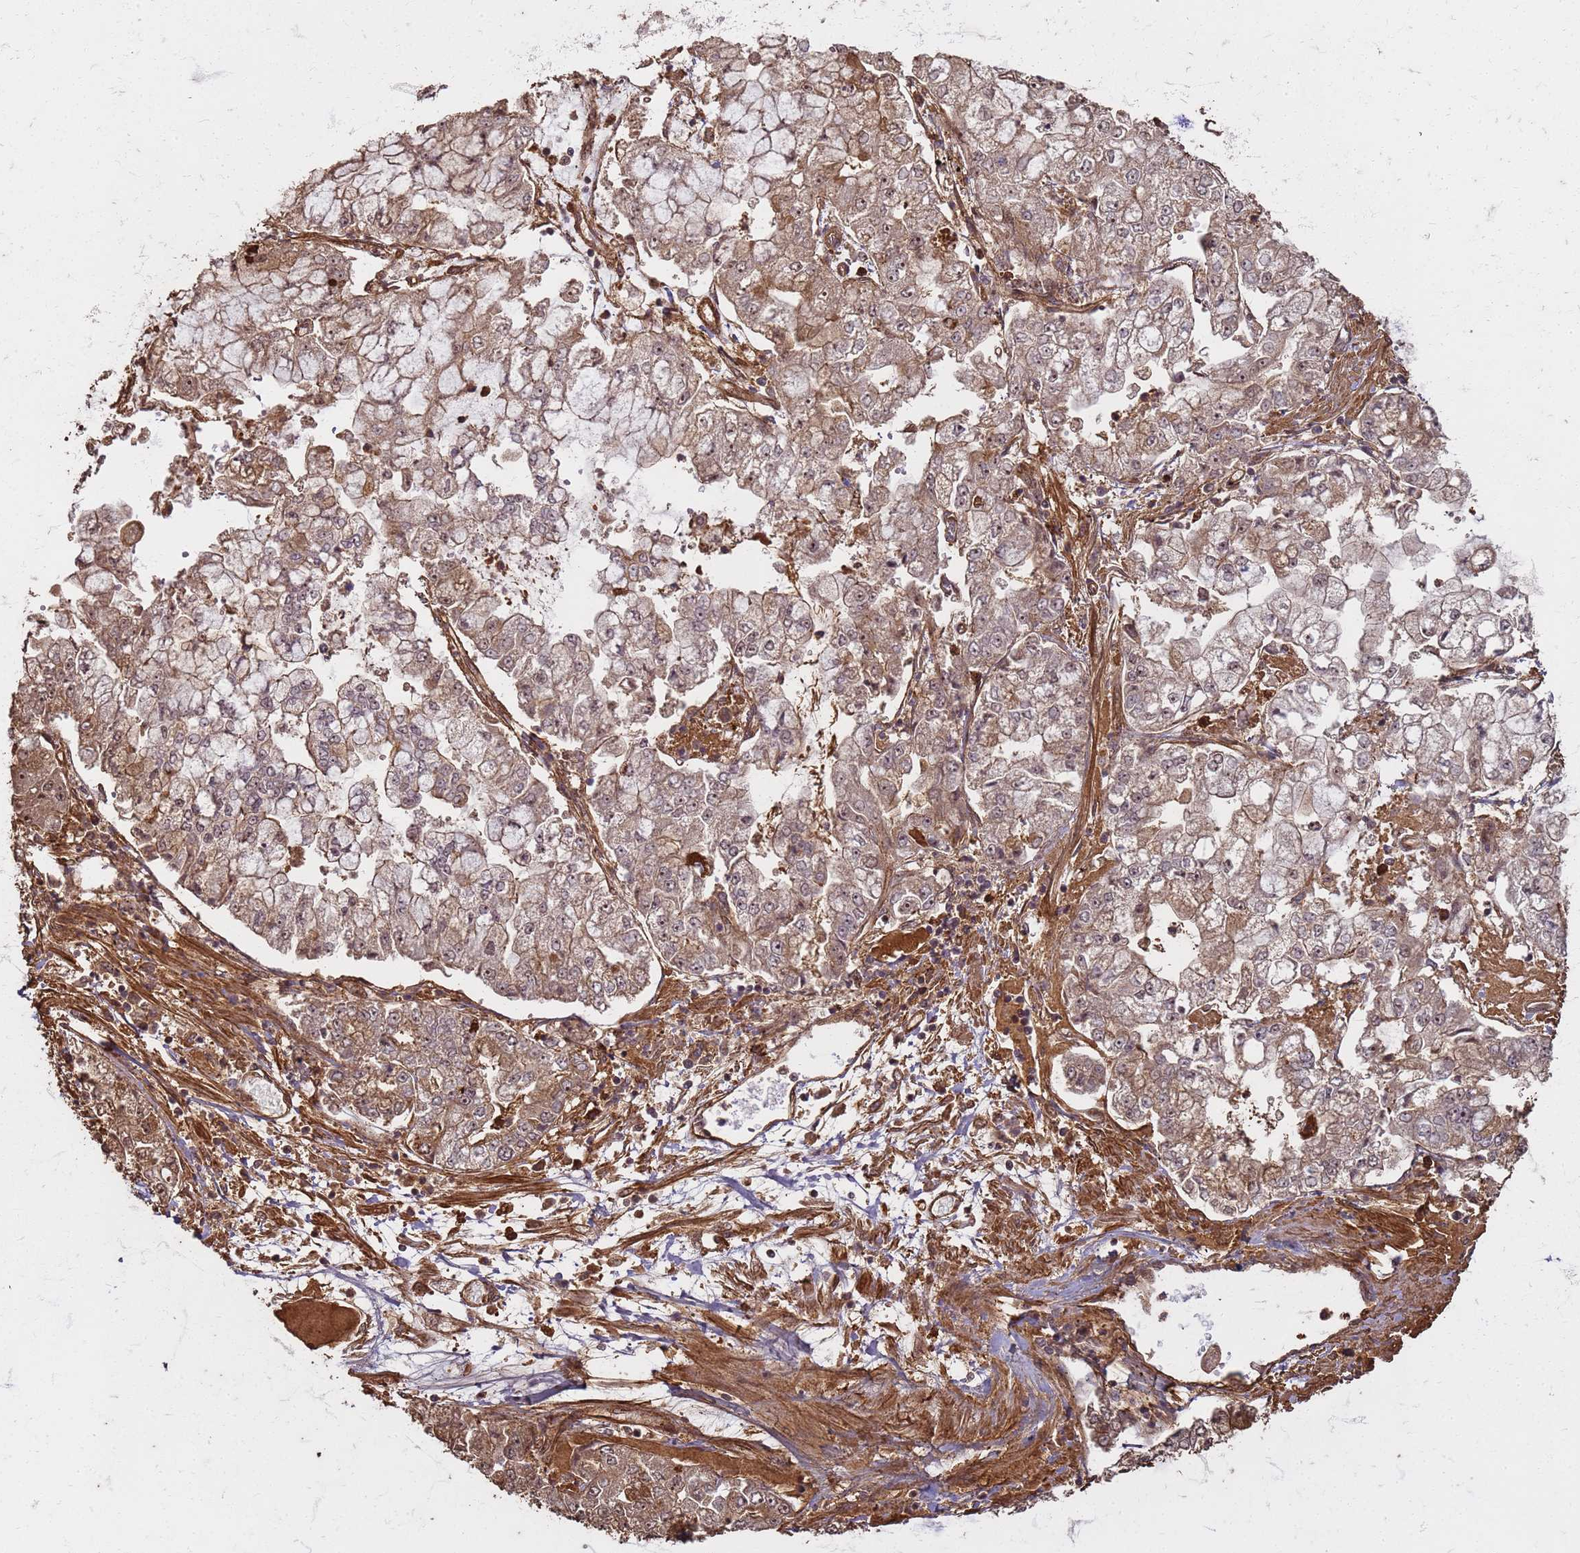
{"staining": {"intensity": "weak", "quantity": "25%-75%", "location": "cytoplasmic/membranous,nuclear"}, "tissue": "stomach cancer", "cell_type": "Tumor cells", "image_type": "cancer", "snomed": [{"axis": "morphology", "description": "Adenocarcinoma, NOS"}, {"axis": "topography", "description": "Stomach"}], "caption": "DAB (3,3'-diaminobenzidine) immunohistochemical staining of human adenocarcinoma (stomach) exhibits weak cytoplasmic/membranous and nuclear protein staining in approximately 25%-75% of tumor cells. (Stains: DAB in brown, nuclei in blue, Microscopy: brightfield microscopy at high magnification).", "gene": "KIF26A", "patient": {"sex": "male", "age": 76}}